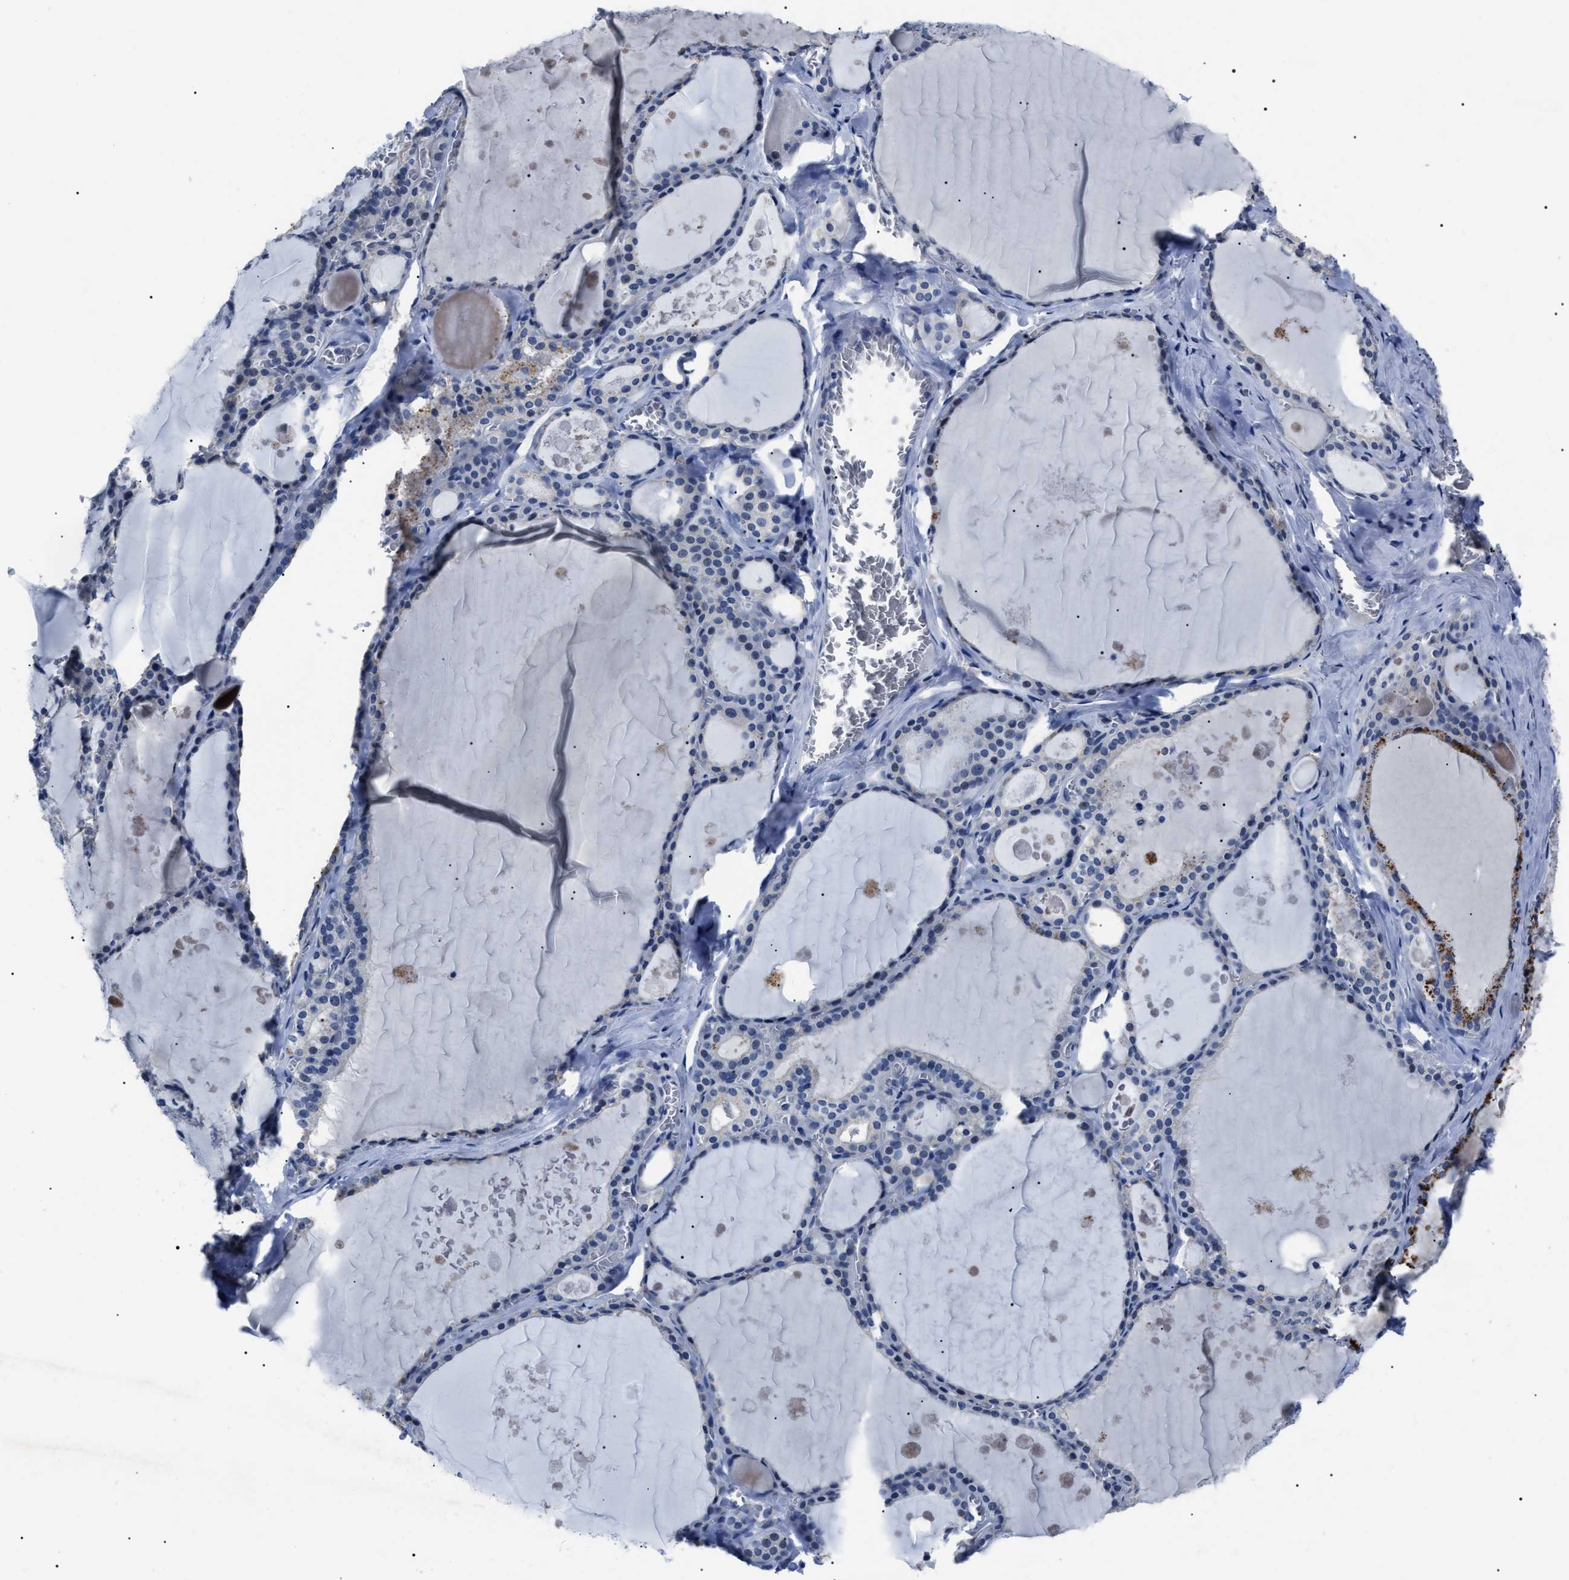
{"staining": {"intensity": "moderate", "quantity": "<25%", "location": "cytoplasmic/membranous"}, "tissue": "thyroid gland", "cell_type": "Glandular cells", "image_type": "normal", "snomed": [{"axis": "morphology", "description": "Normal tissue, NOS"}, {"axis": "topography", "description": "Thyroid gland"}], "caption": "Immunohistochemical staining of normal thyroid gland exhibits moderate cytoplasmic/membranous protein staining in about <25% of glandular cells.", "gene": "LRWD1", "patient": {"sex": "male", "age": 56}}